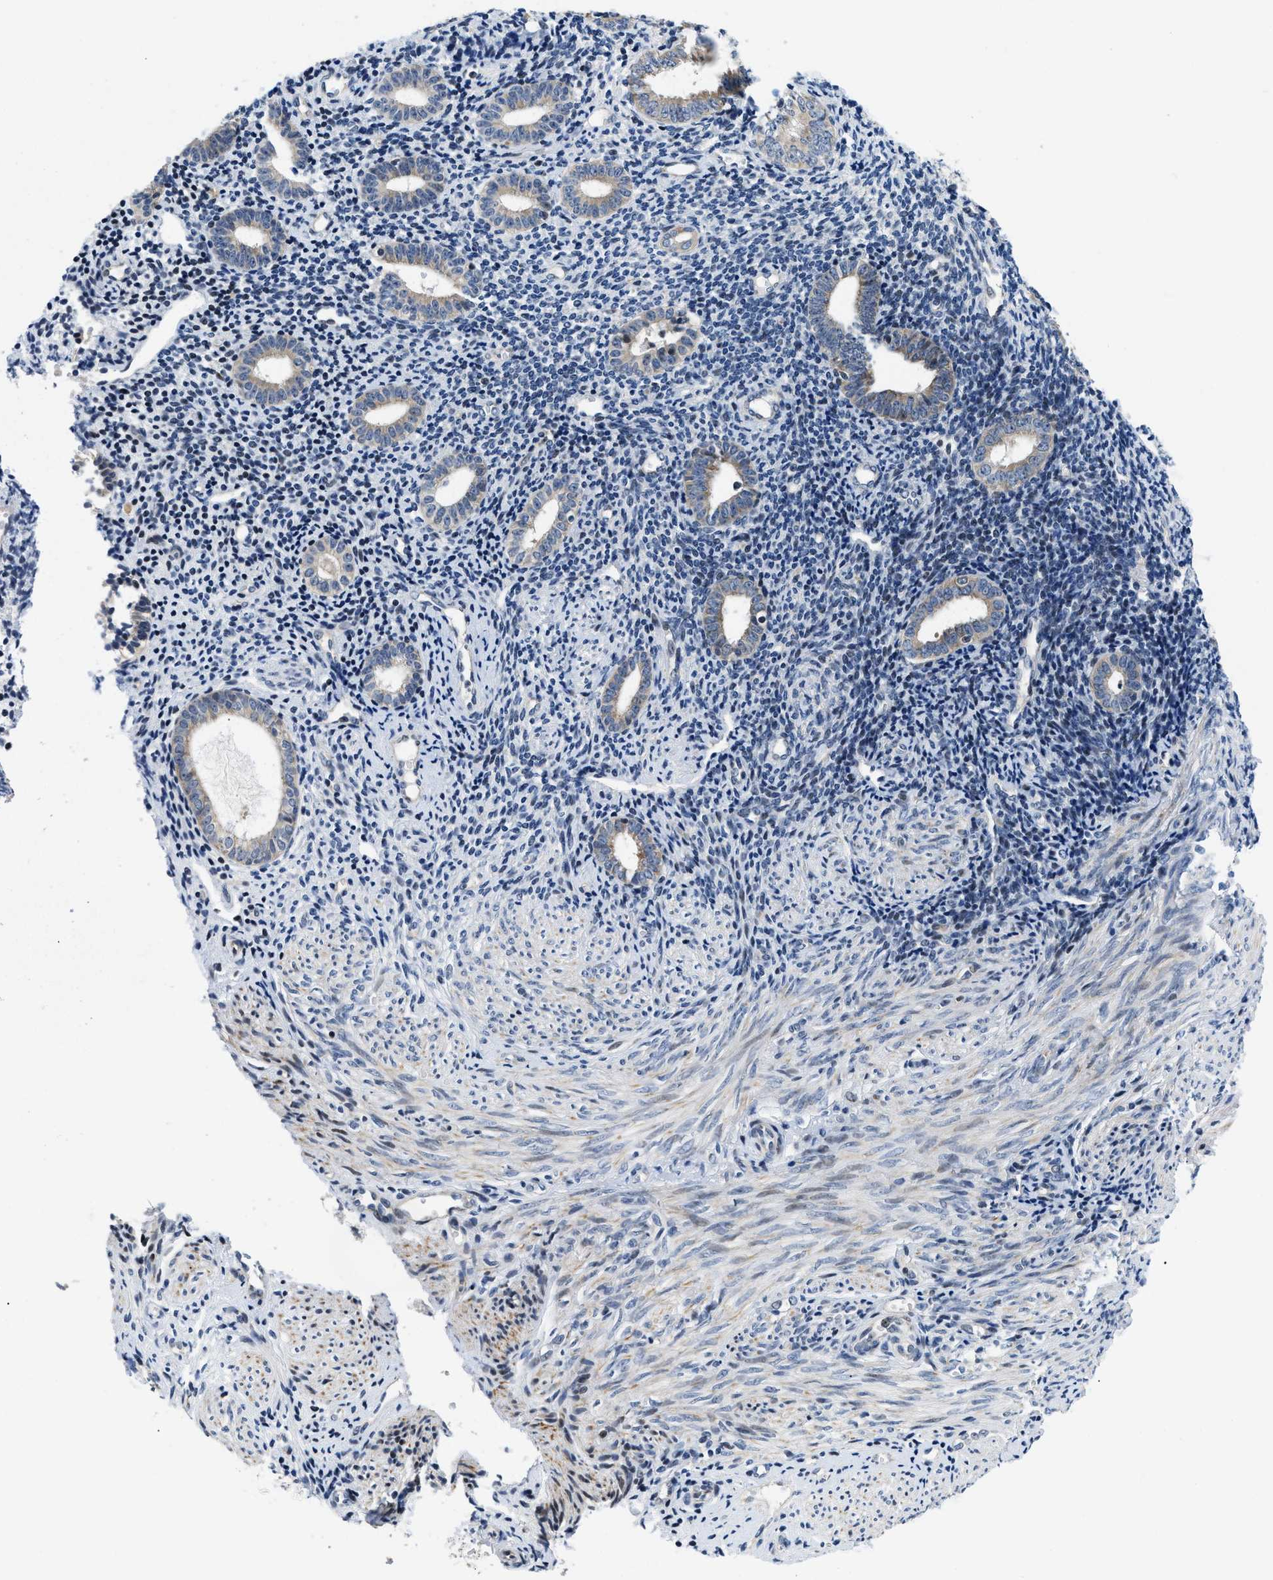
{"staining": {"intensity": "weak", "quantity": "<25%", "location": "cytoplasmic/membranous"}, "tissue": "endometrium", "cell_type": "Cells in endometrial stroma", "image_type": "normal", "snomed": [{"axis": "morphology", "description": "Normal tissue, NOS"}, {"axis": "topography", "description": "Endometrium"}], "caption": "DAB immunohistochemical staining of normal human endometrium exhibits no significant expression in cells in endometrial stroma. (DAB IHC, high magnification).", "gene": "IKBKE", "patient": {"sex": "female", "age": 50}}